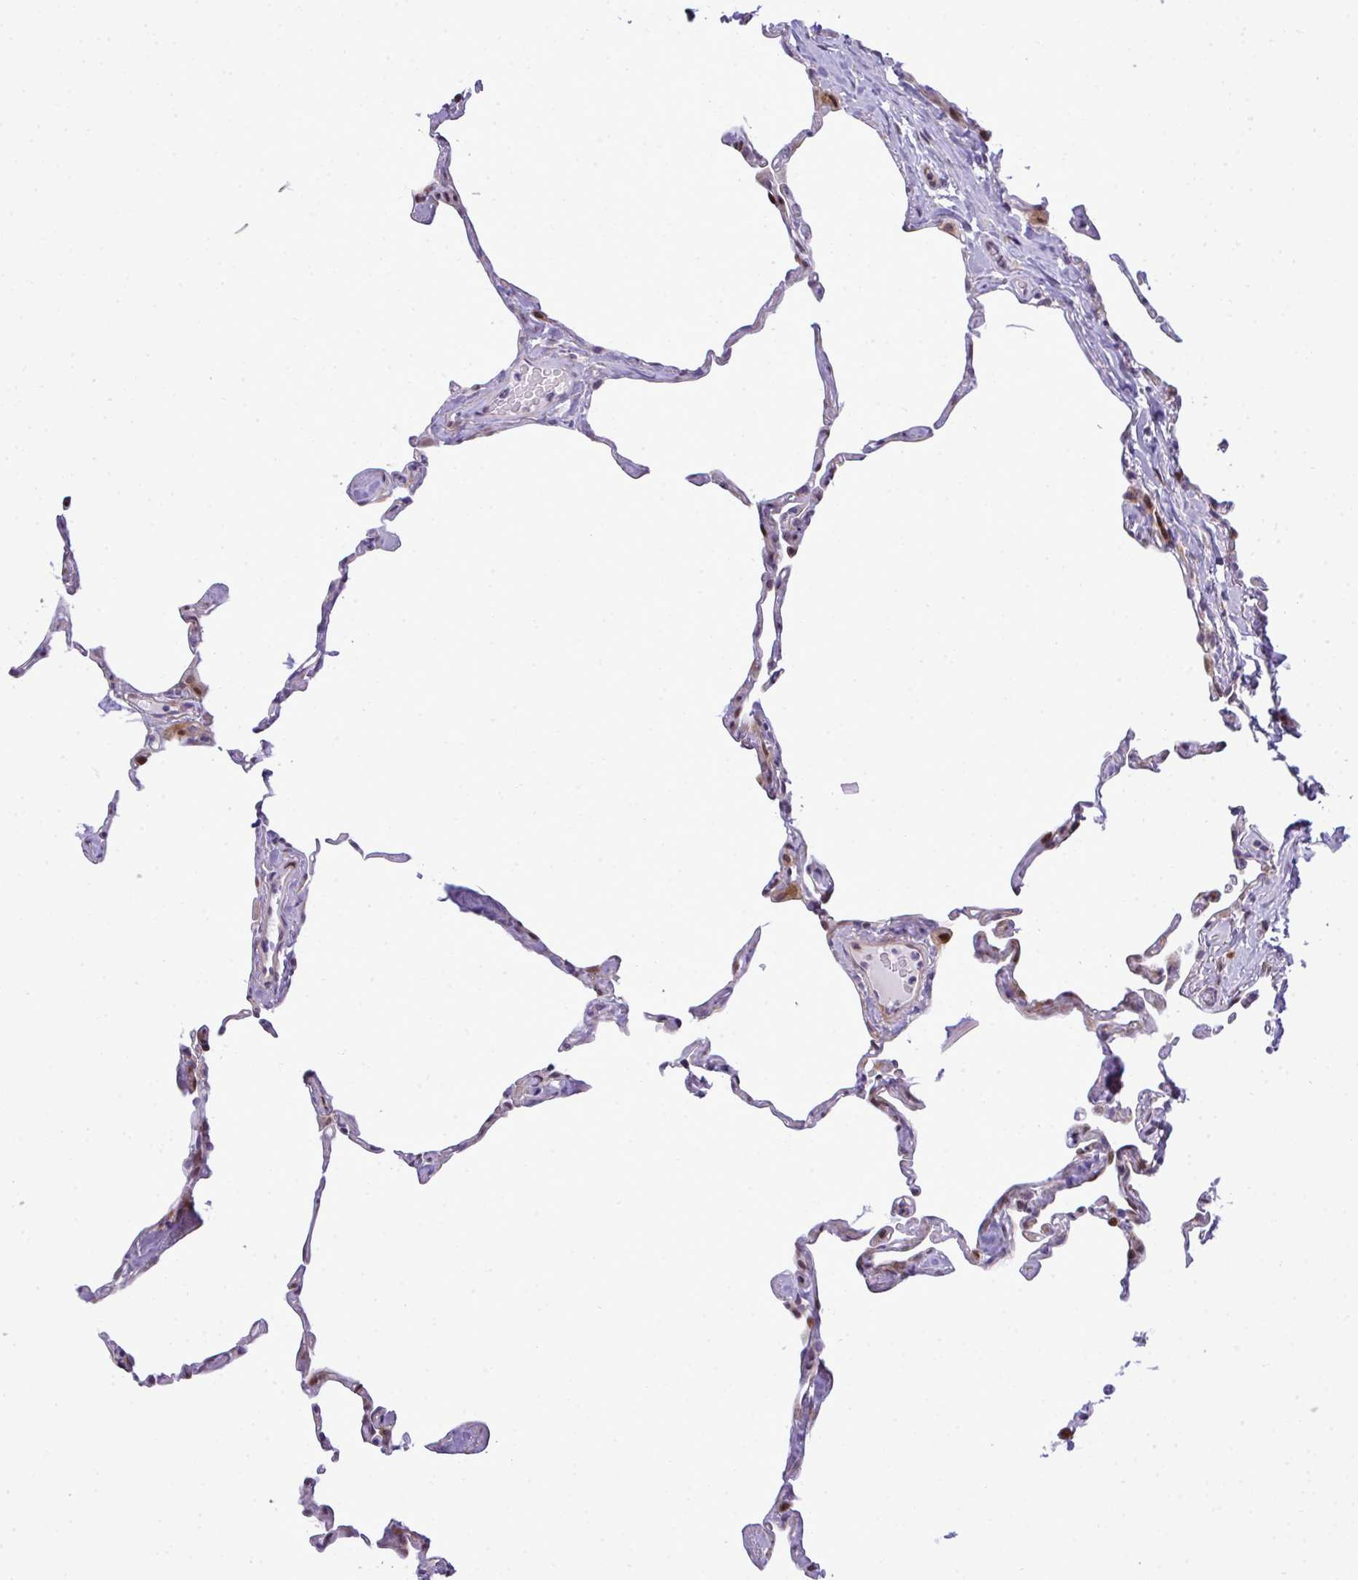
{"staining": {"intensity": "moderate", "quantity": "<25%", "location": "cytoplasmic/membranous,nuclear"}, "tissue": "lung", "cell_type": "Alveolar cells", "image_type": "normal", "snomed": [{"axis": "morphology", "description": "Normal tissue, NOS"}, {"axis": "topography", "description": "Lung"}], "caption": "Immunohistochemical staining of normal lung displays low levels of moderate cytoplasmic/membranous,nuclear expression in about <25% of alveolar cells.", "gene": "CASTOR2", "patient": {"sex": "male", "age": 65}}